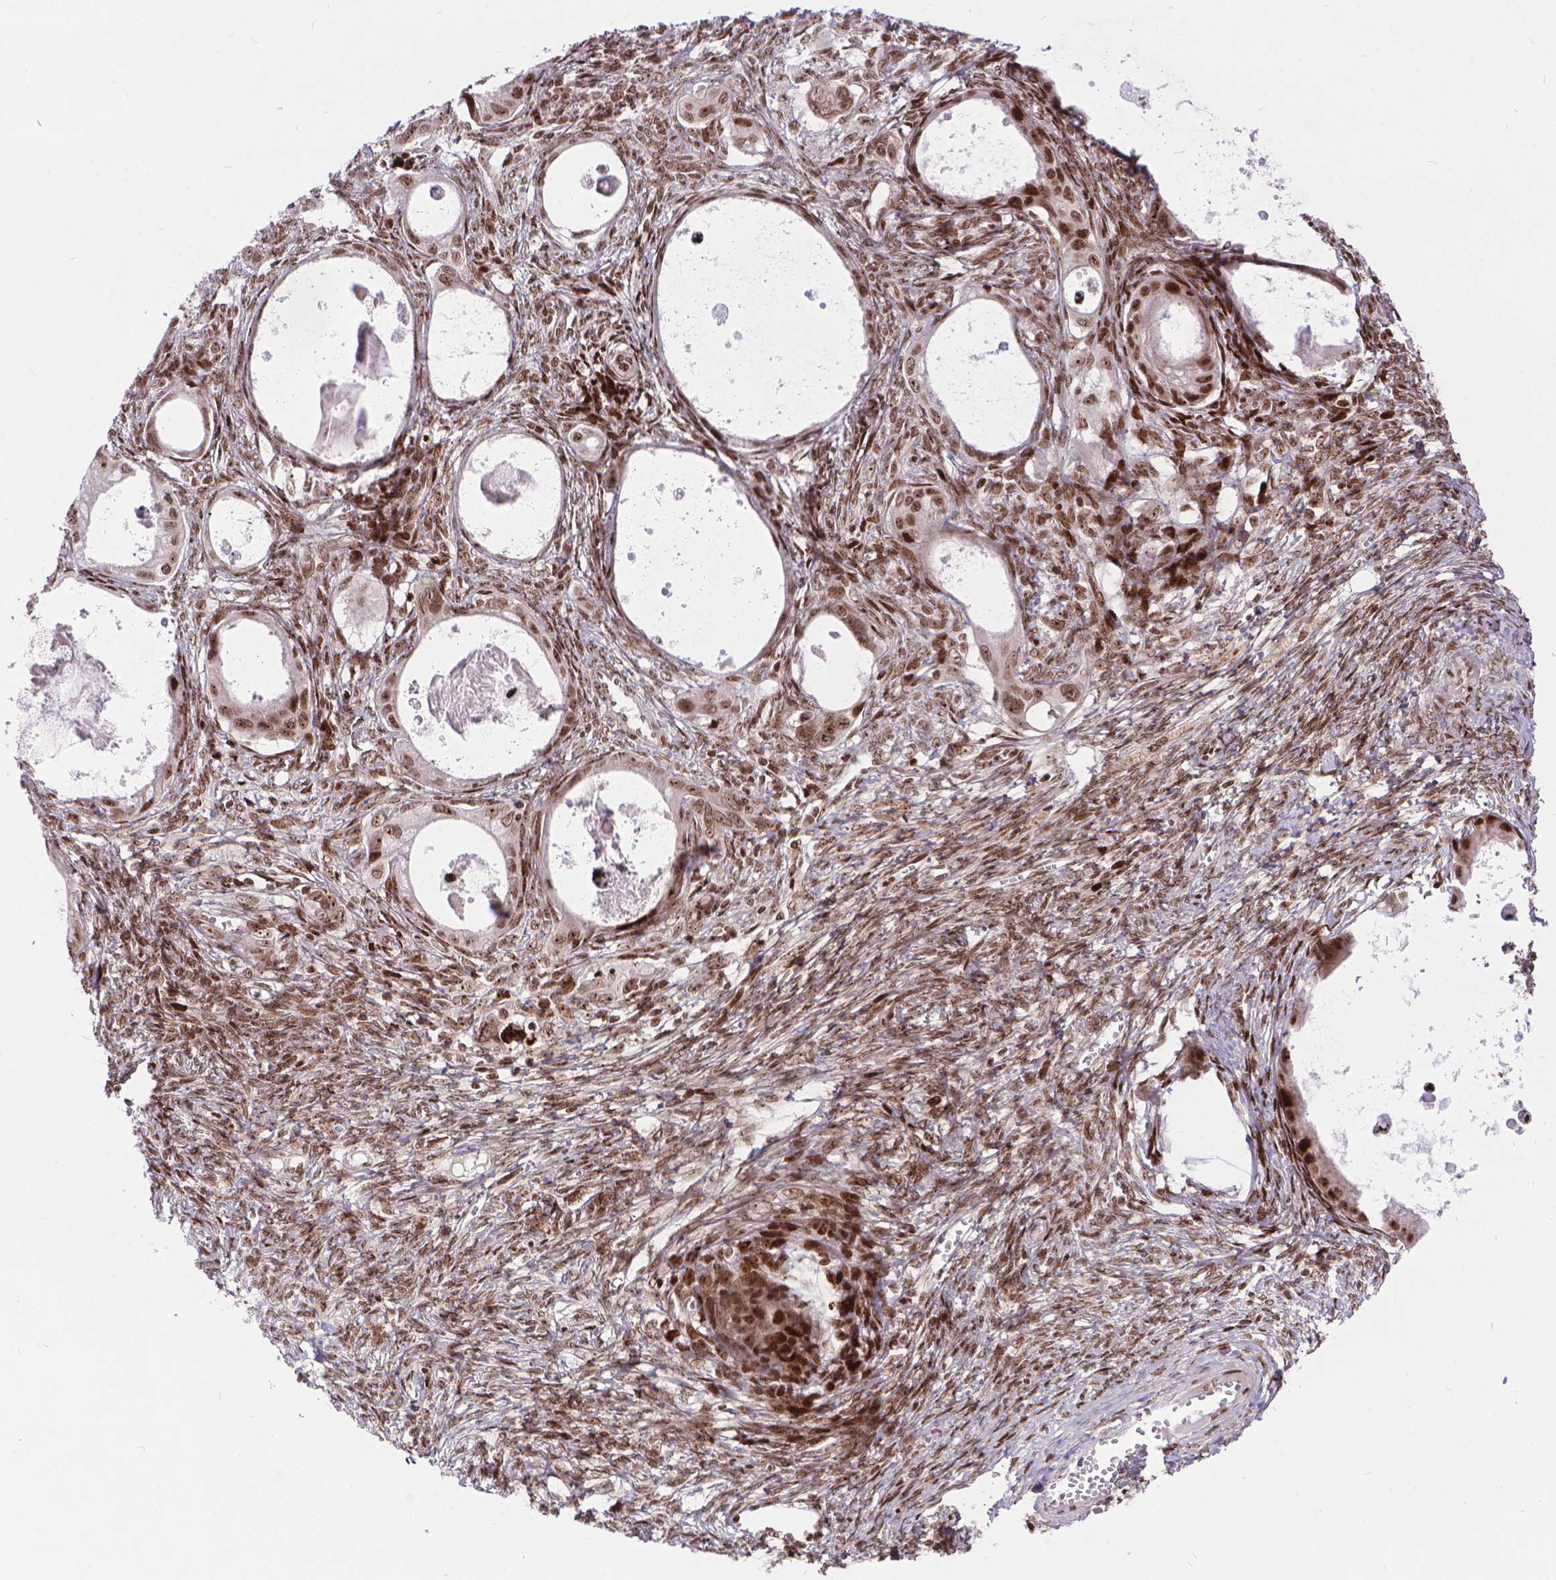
{"staining": {"intensity": "moderate", "quantity": ">75%", "location": "nuclear"}, "tissue": "ovarian cancer", "cell_type": "Tumor cells", "image_type": "cancer", "snomed": [{"axis": "morphology", "description": "Cystadenocarcinoma, mucinous, NOS"}, {"axis": "topography", "description": "Ovary"}], "caption": "Ovarian mucinous cystadenocarcinoma stained for a protein (brown) displays moderate nuclear positive staining in about >75% of tumor cells.", "gene": "AMER1", "patient": {"sex": "female", "age": 64}}